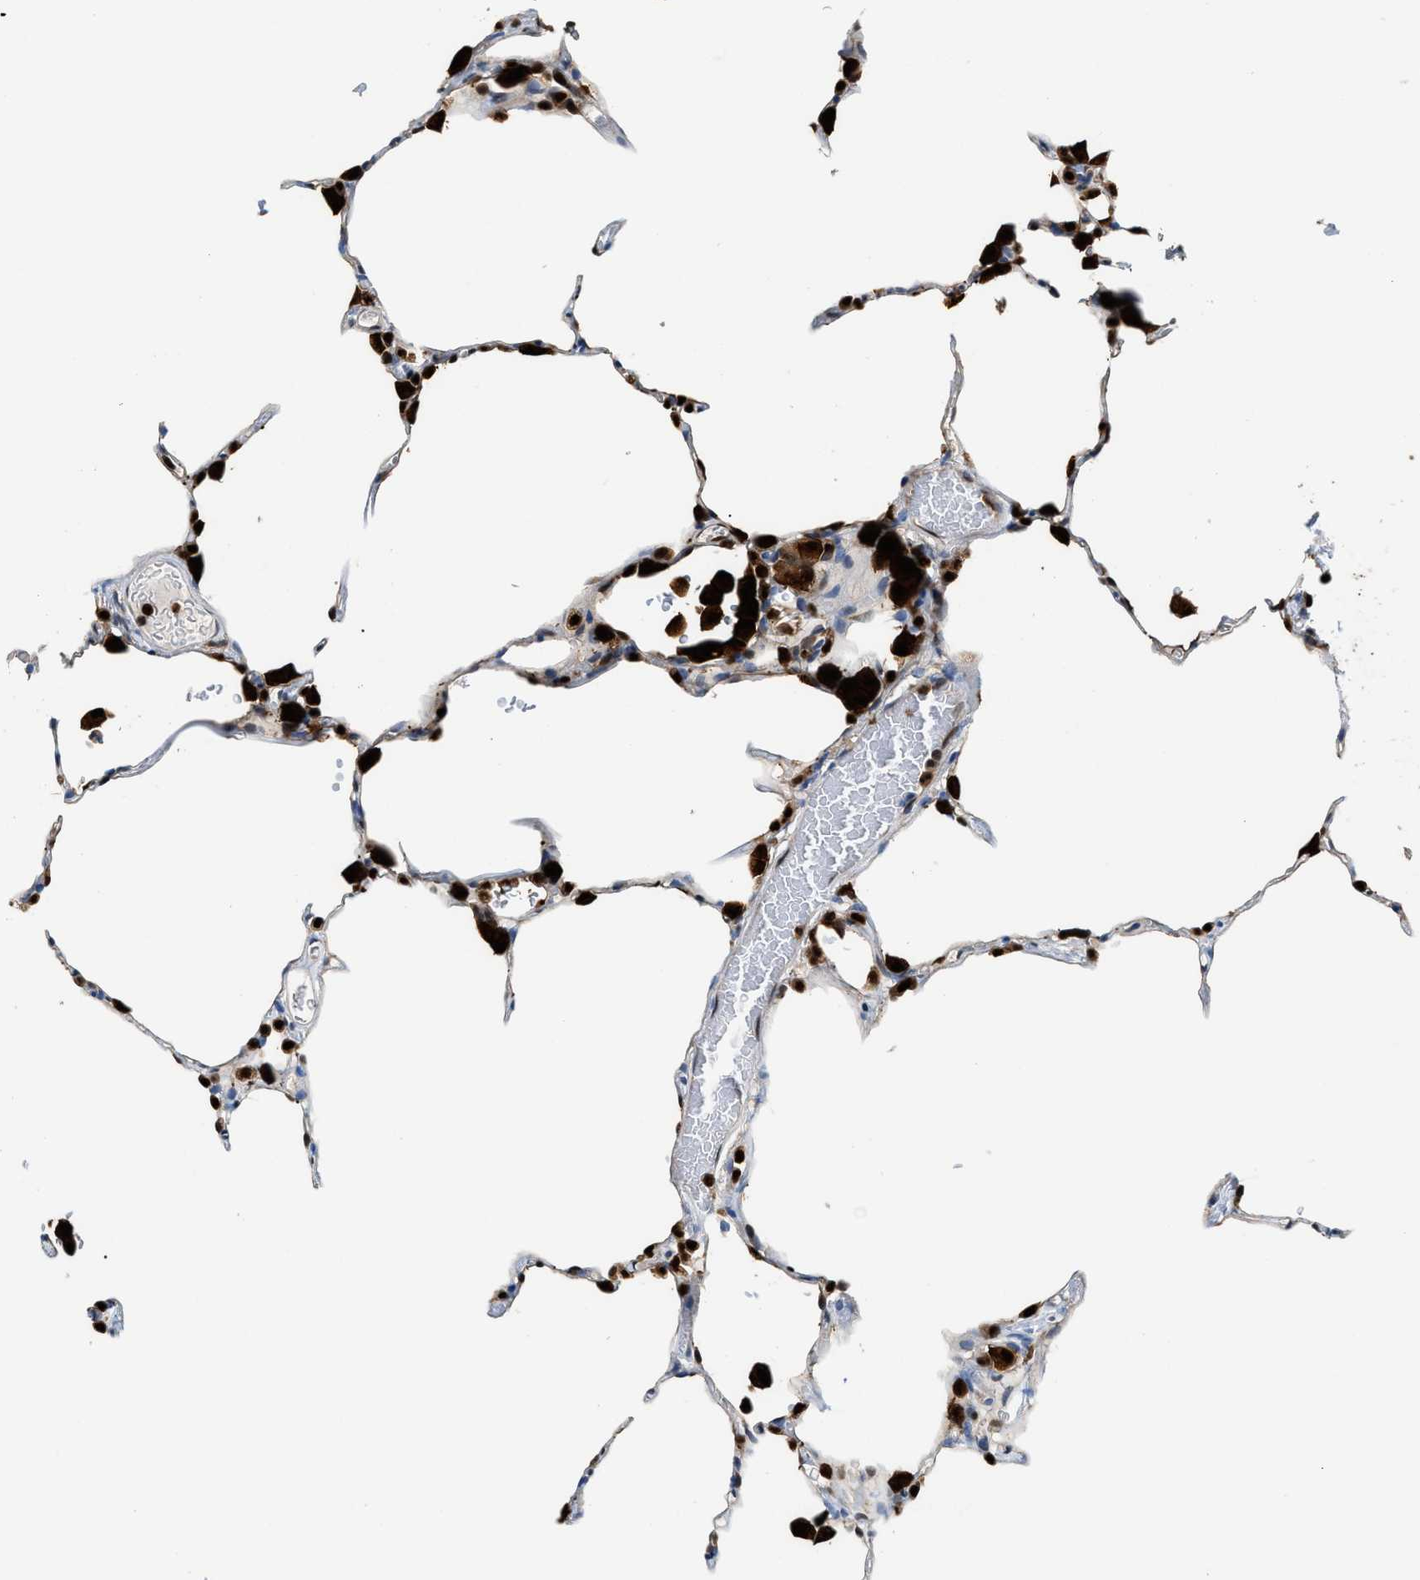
{"staining": {"intensity": "weak", "quantity": "25%-75%", "location": "cytoplasmic/membranous"}, "tissue": "lung", "cell_type": "Alveolar cells", "image_type": "normal", "snomed": [{"axis": "morphology", "description": "Normal tissue, NOS"}, {"axis": "topography", "description": "Lung"}], "caption": "A brown stain labels weak cytoplasmic/membranous expression of a protein in alveolar cells of unremarkable human lung. (IHC, brightfield microscopy, high magnification).", "gene": "LTA4H", "patient": {"sex": "female", "age": 49}}